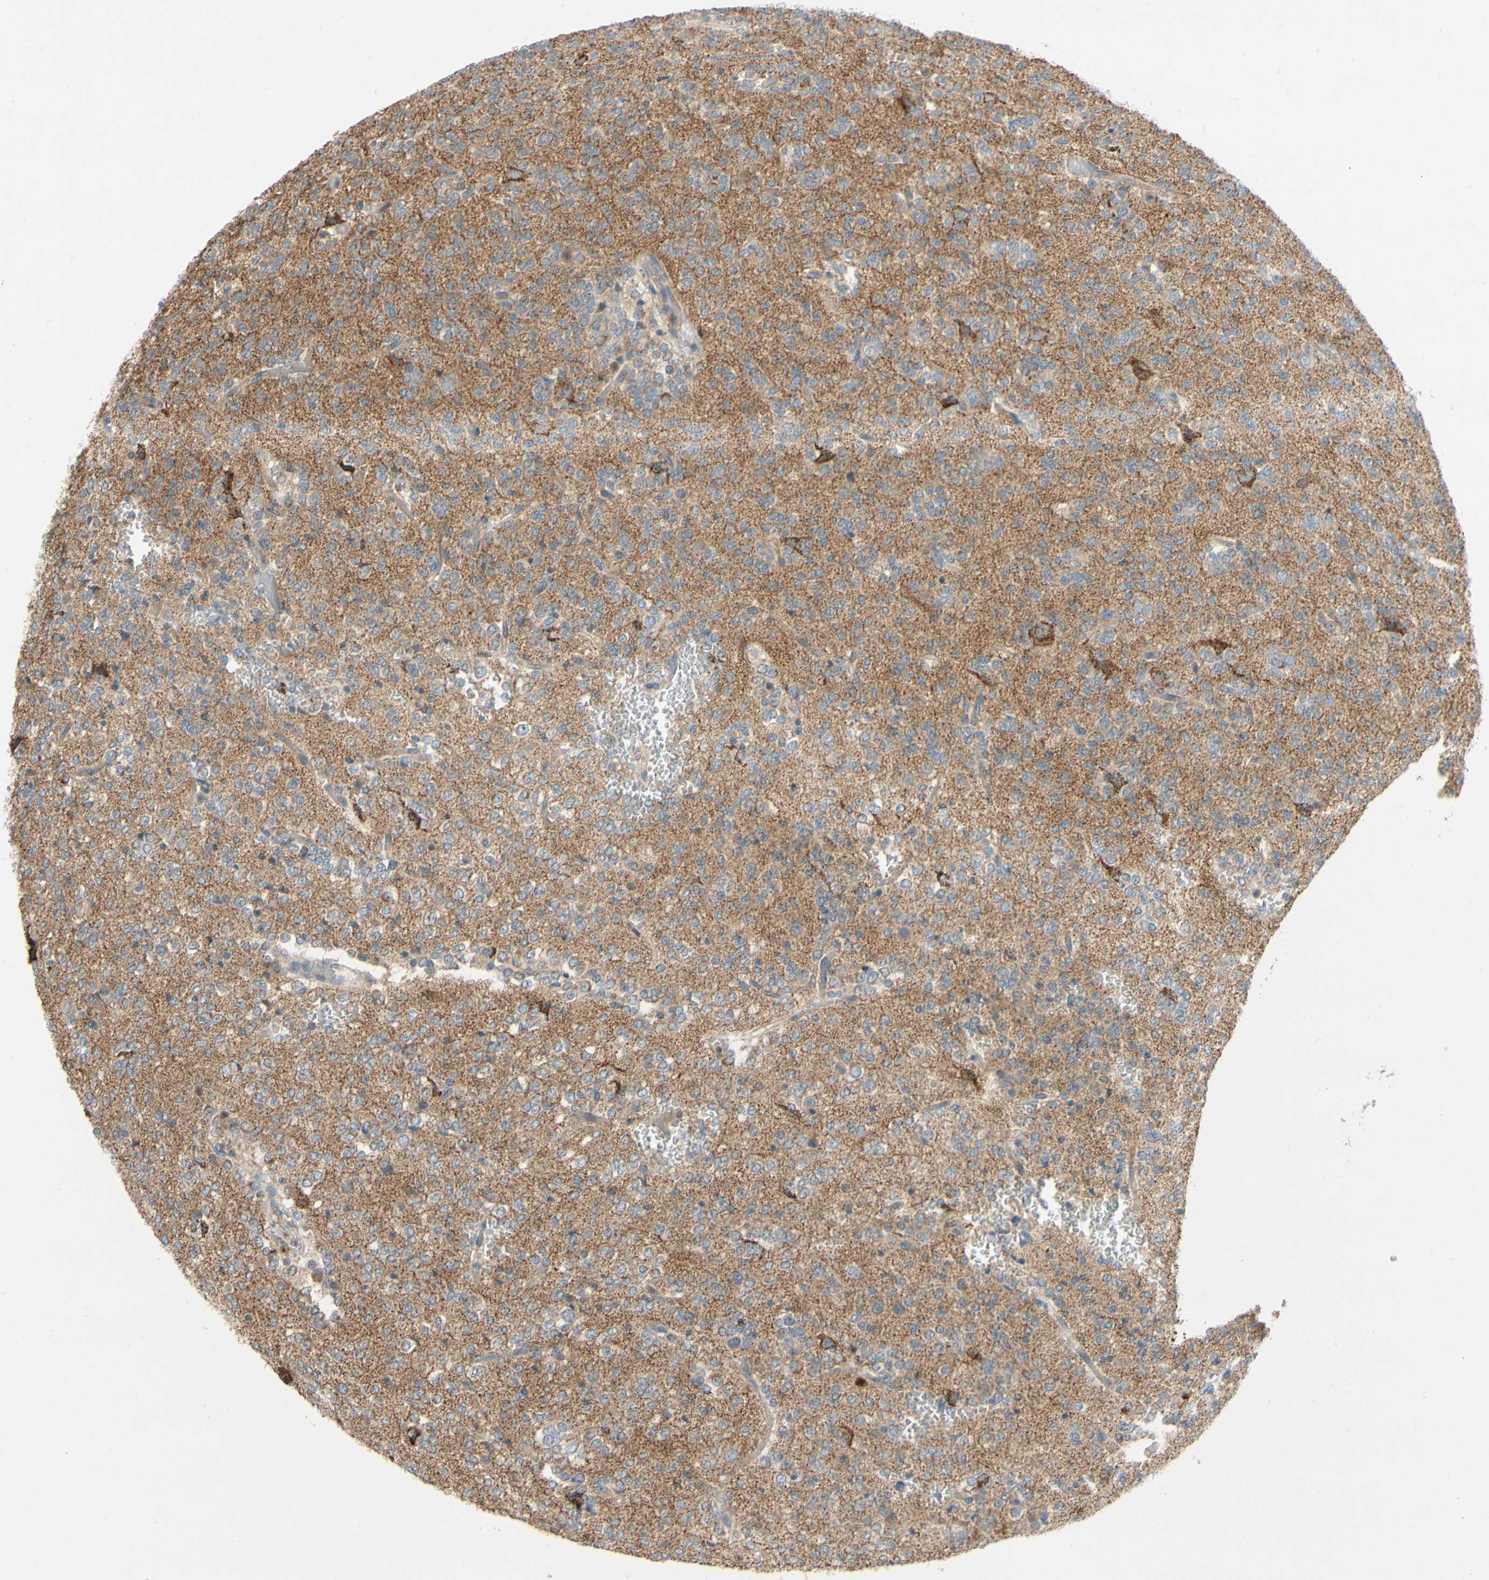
{"staining": {"intensity": "moderate", "quantity": ">75%", "location": "cytoplasmic/membranous"}, "tissue": "glioma", "cell_type": "Tumor cells", "image_type": "cancer", "snomed": [{"axis": "morphology", "description": "Glioma, malignant, Low grade"}, {"axis": "topography", "description": "Brain"}], "caption": "Protein staining exhibits moderate cytoplasmic/membranous expression in approximately >75% of tumor cells in malignant low-grade glioma. The staining is performed using DAB brown chromogen to label protein expression. The nuclei are counter-stained blue using hematoxylin.", "gene": "KLHDC8B", "patient": {"sex": "male", "age": 38}}